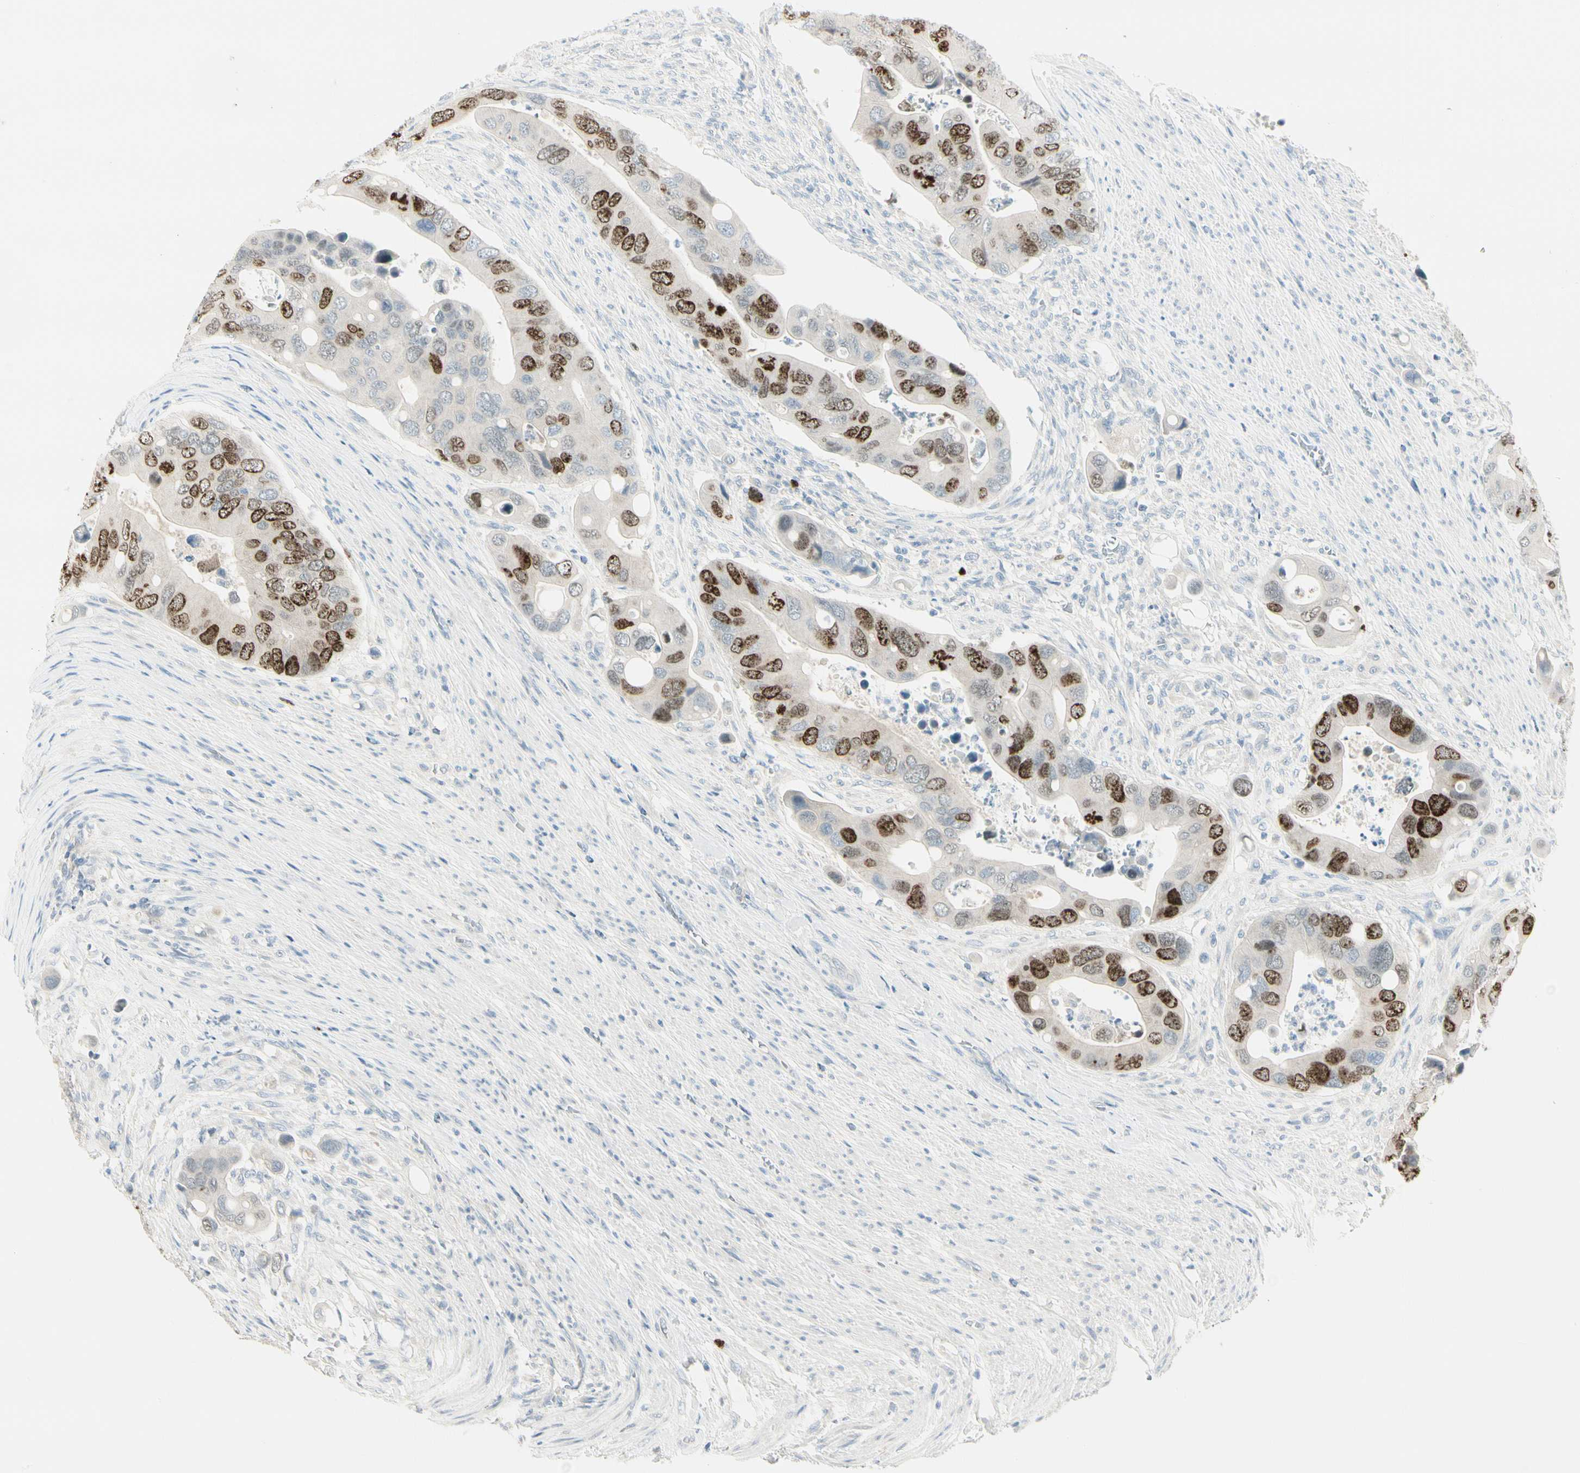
{"staining": {"intensity": "strong", "quantity": "25%-75%", "location": "nuclear"}, "tissue": "colorectal cancer", "cell_type": "Tumor cells", "image_type": "cancer", "snomed": [{"axis": "morphology", "description": "Adenocarcinoma, NOS"}, {"axis": "topography", "description": "Rectum"}], "caption": "Colorectal adenocarcinoma stained with DAB (3,3'-diaminobenzidine) immunohistochemistry (IHC) exhibits high levels of strong nuclear expression in approximately 25%-75% of tumor cells.", "gene": "PITX1", "patient": {"sex": "female", "age": 57}}